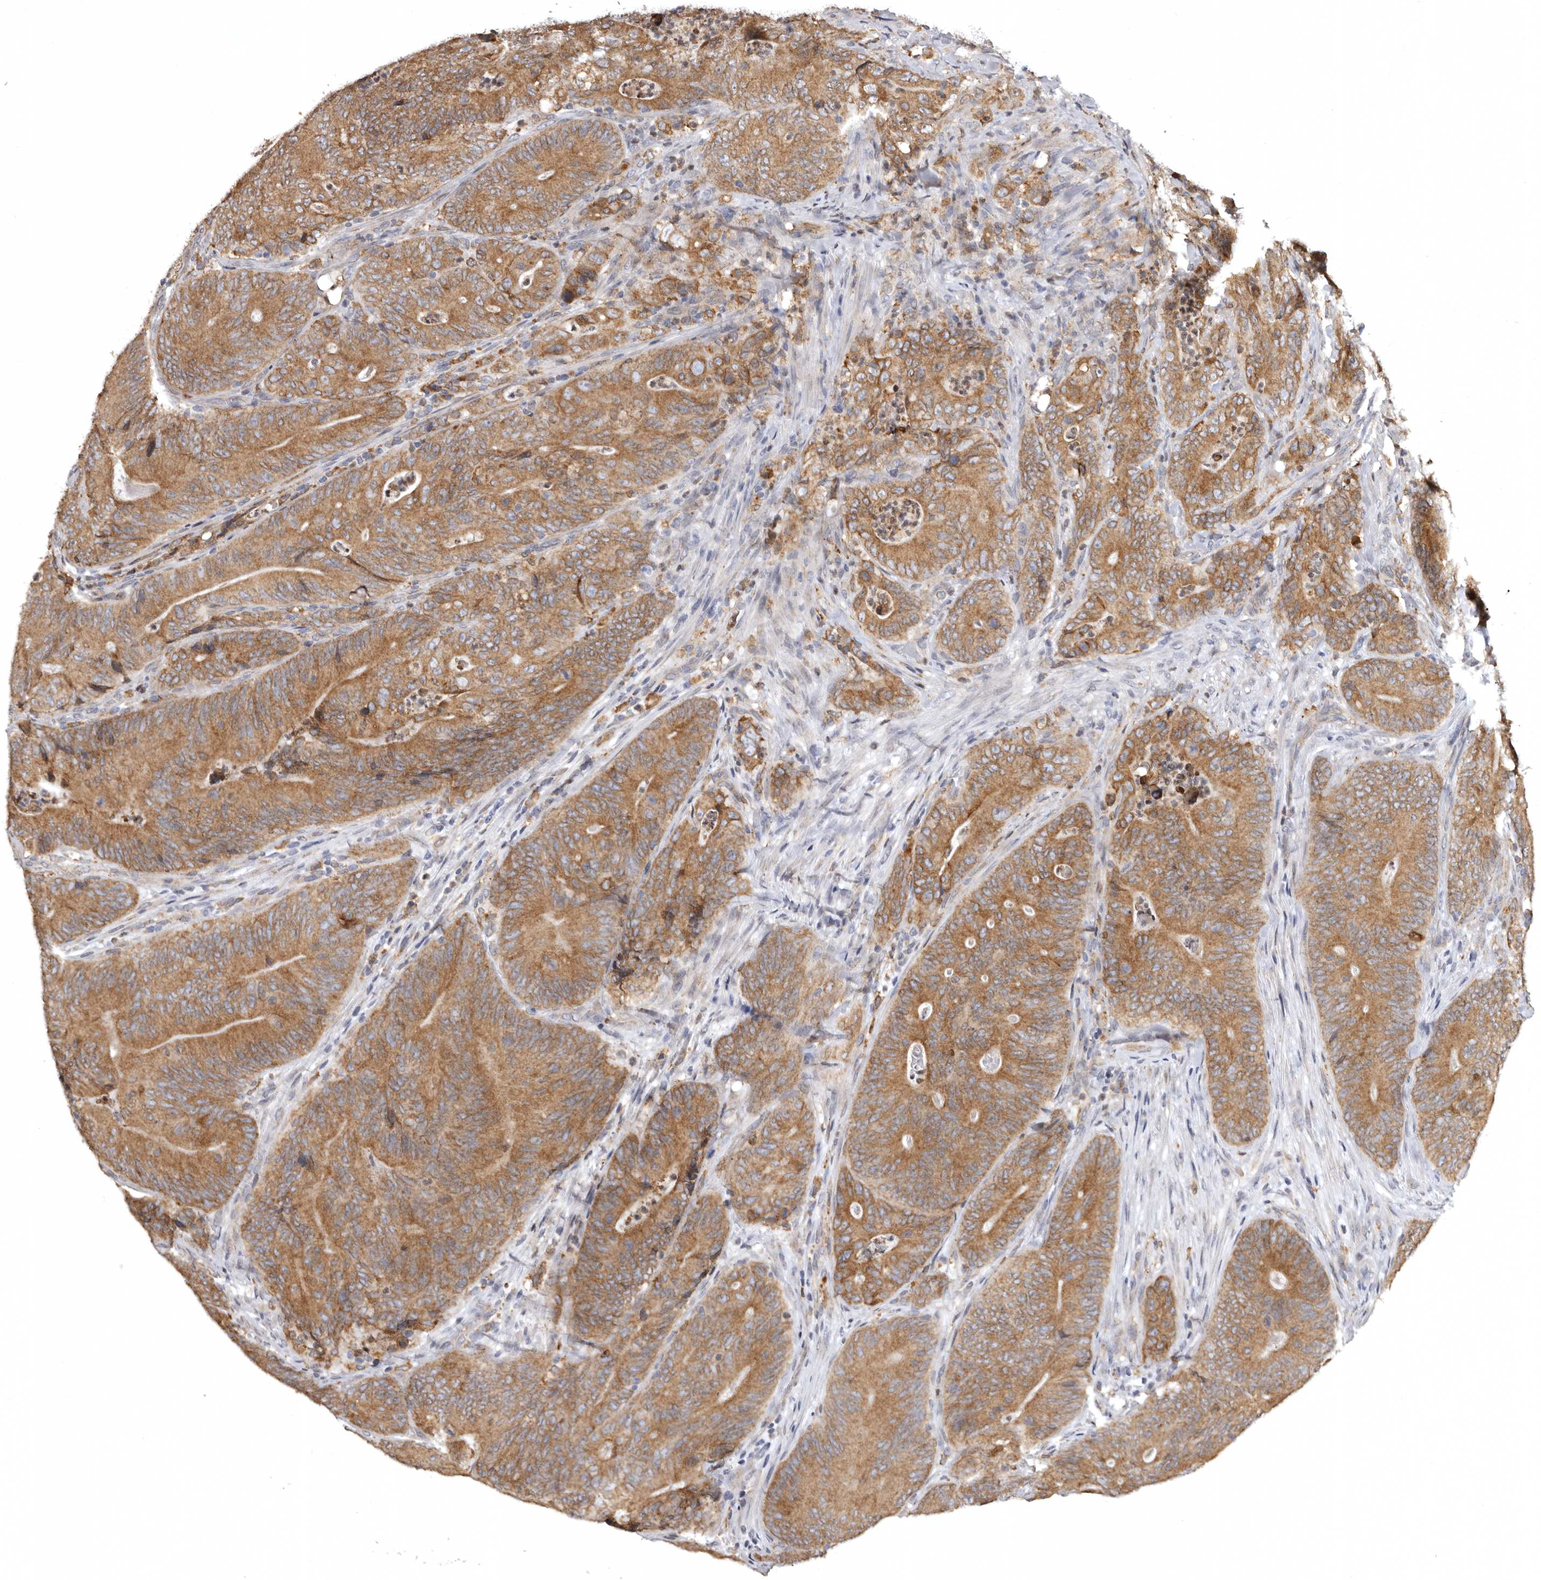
{"staining": {"intensity": "moderate", "quantity": ">75%", "location": "cytoplasmic/membranous"}, "tissue": "colorectal cancer", "cell_type": "Tumor cells", "image_type": "cancer", "snomed": [{"axis": "morphology", "description": "Normal tissue, NOS"}, {"axis": "topography", "description": "Colon"}], "caption": "Immunohistochemical staining of human colorectal cancer demonstrates moderate cytoplasmic/membranous protein expression in about >75% of tumor cells.", "gene": "INKA2", "patient": {"sex": "female", "age": 82}}